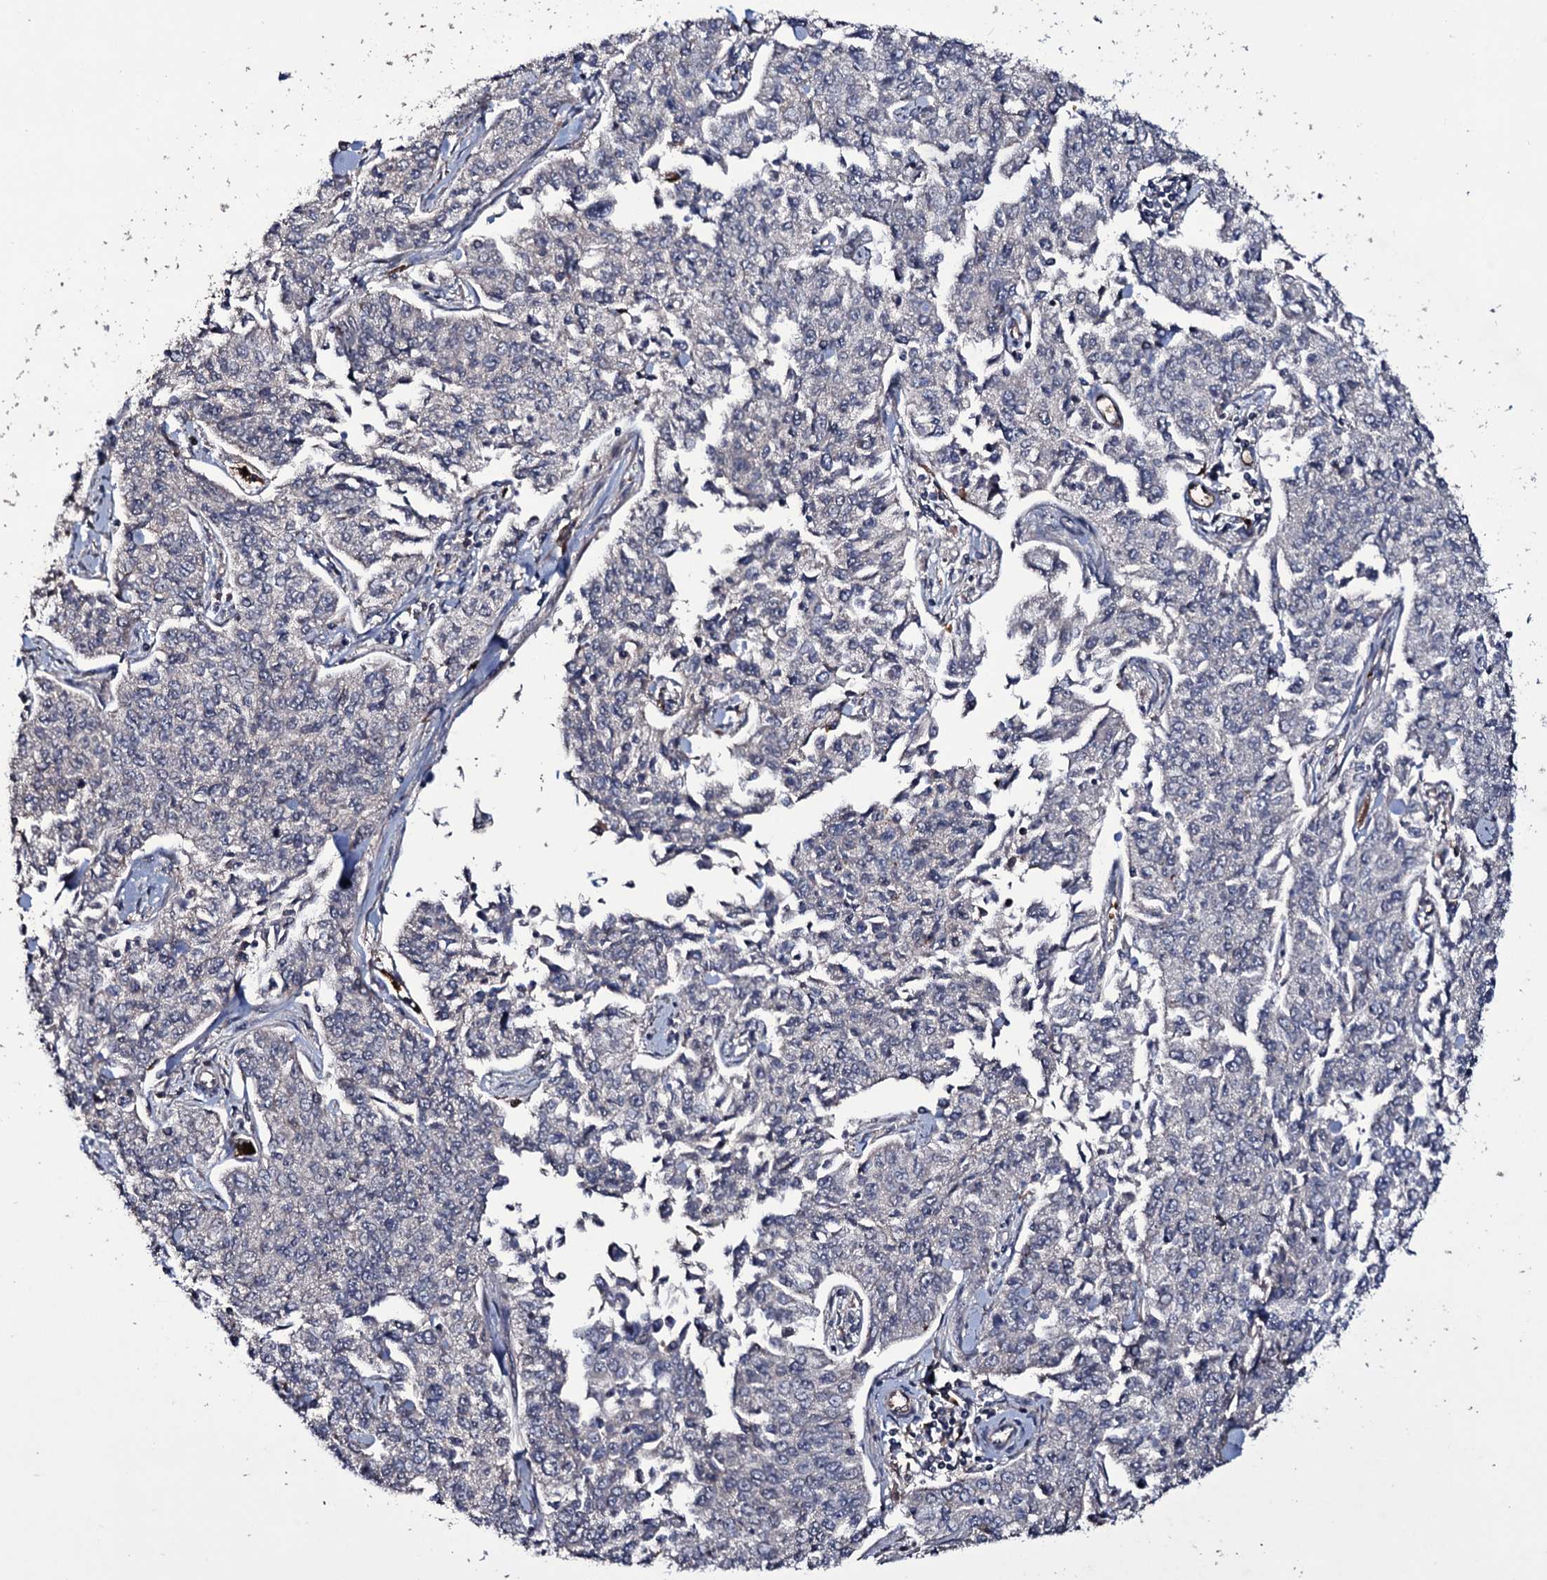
{"staining": {"intensity": "negative", "quantity": "none", "location": "none"}, "tissue": "cervical cancer", "cell_type": "Tumor cells", "image_type": "cancer", "snomed": [{"axis": "morphology", "description": "Squamous cell carcinoma, NOS"}, {"axis": "topography", "description": "Cervix"}], "caption": "High power microscopy image of an immunohistochemistry image of cervical cancer (squamous cell carcinoma), revealing no significant expression in tumor cells.", "gene": "ZSWIM8", "patient": {"sex": "female", "age": 35}}